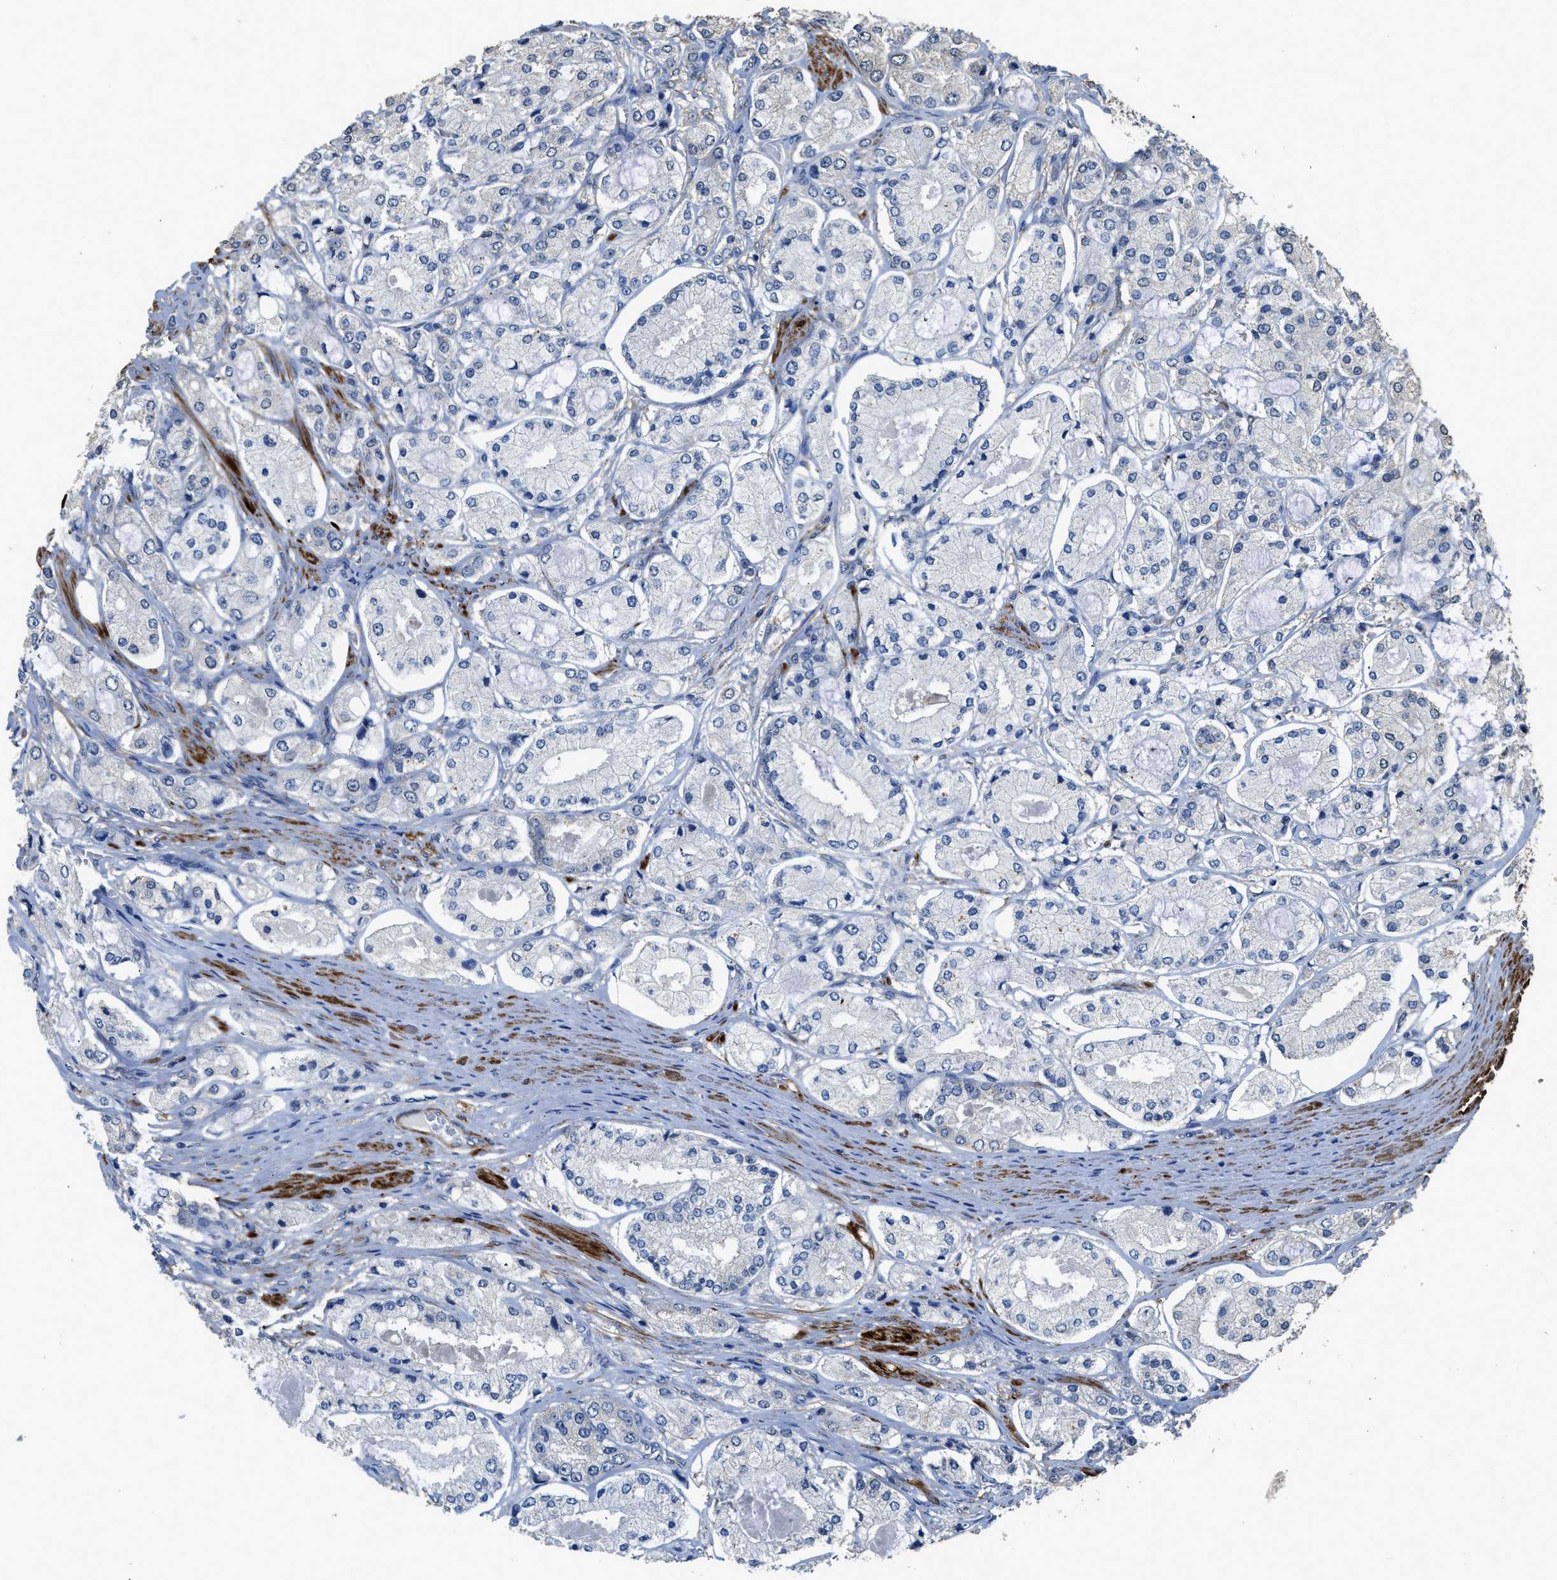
{"staining": {"intensity": "negative", "quantity": "none", "location": "none"}, "tissue": "prostate cancer", "cell_type": "Tumor cells", "image_type": "cancer", "snomed": [{"axis": "morphology", "description": "Adenocarcinoma, High grade"}, {"axis": "topography", "description": "Prostate"}], "caption": "DAB immunohistochemical staining of human prostate cancer (high-grade adenocarcinoma) shows no significant expression in tumor cells.", "gene": "SYNM", "patient": {"sex": "male", "age": 65}}